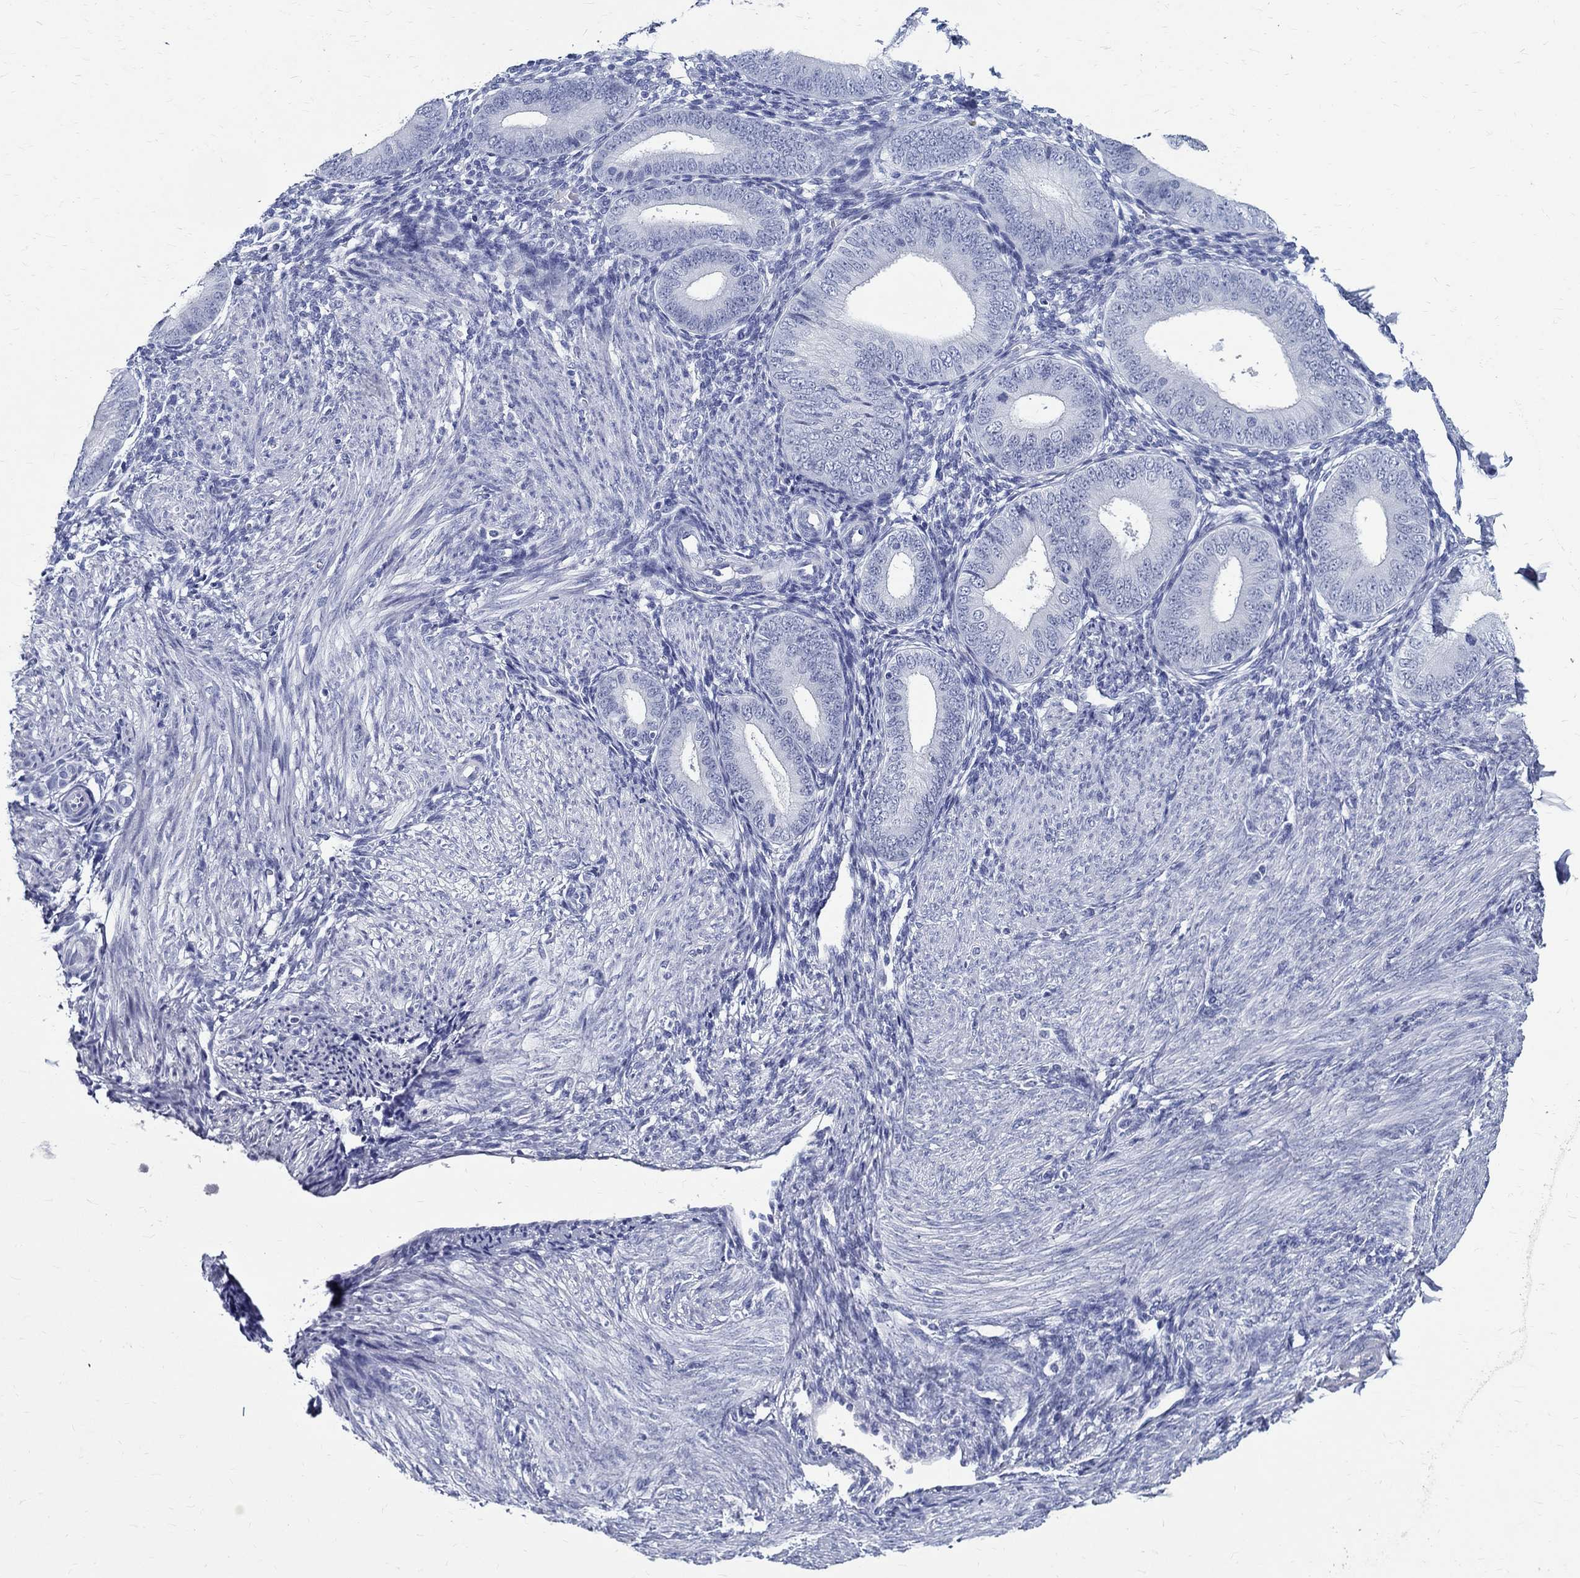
{"staining": {"intensity": "negative", "quantity": "none", "location": "none"}, "tissue": "endometrium", "cell_type": "Cells in endometrial stroma", "image_type": "normal", "snomed": [{"axis": "morphology", "description": "Normal tissue, NOS"}, {"axis": "topography", "description": "Endometrium"}], "caption": "An image of endometrium stained for a protein demonstrates no brown staining in cells in endometrial stroma.", "gene": "BSPRY", "patient": {"sex": "female", "age": 39}}